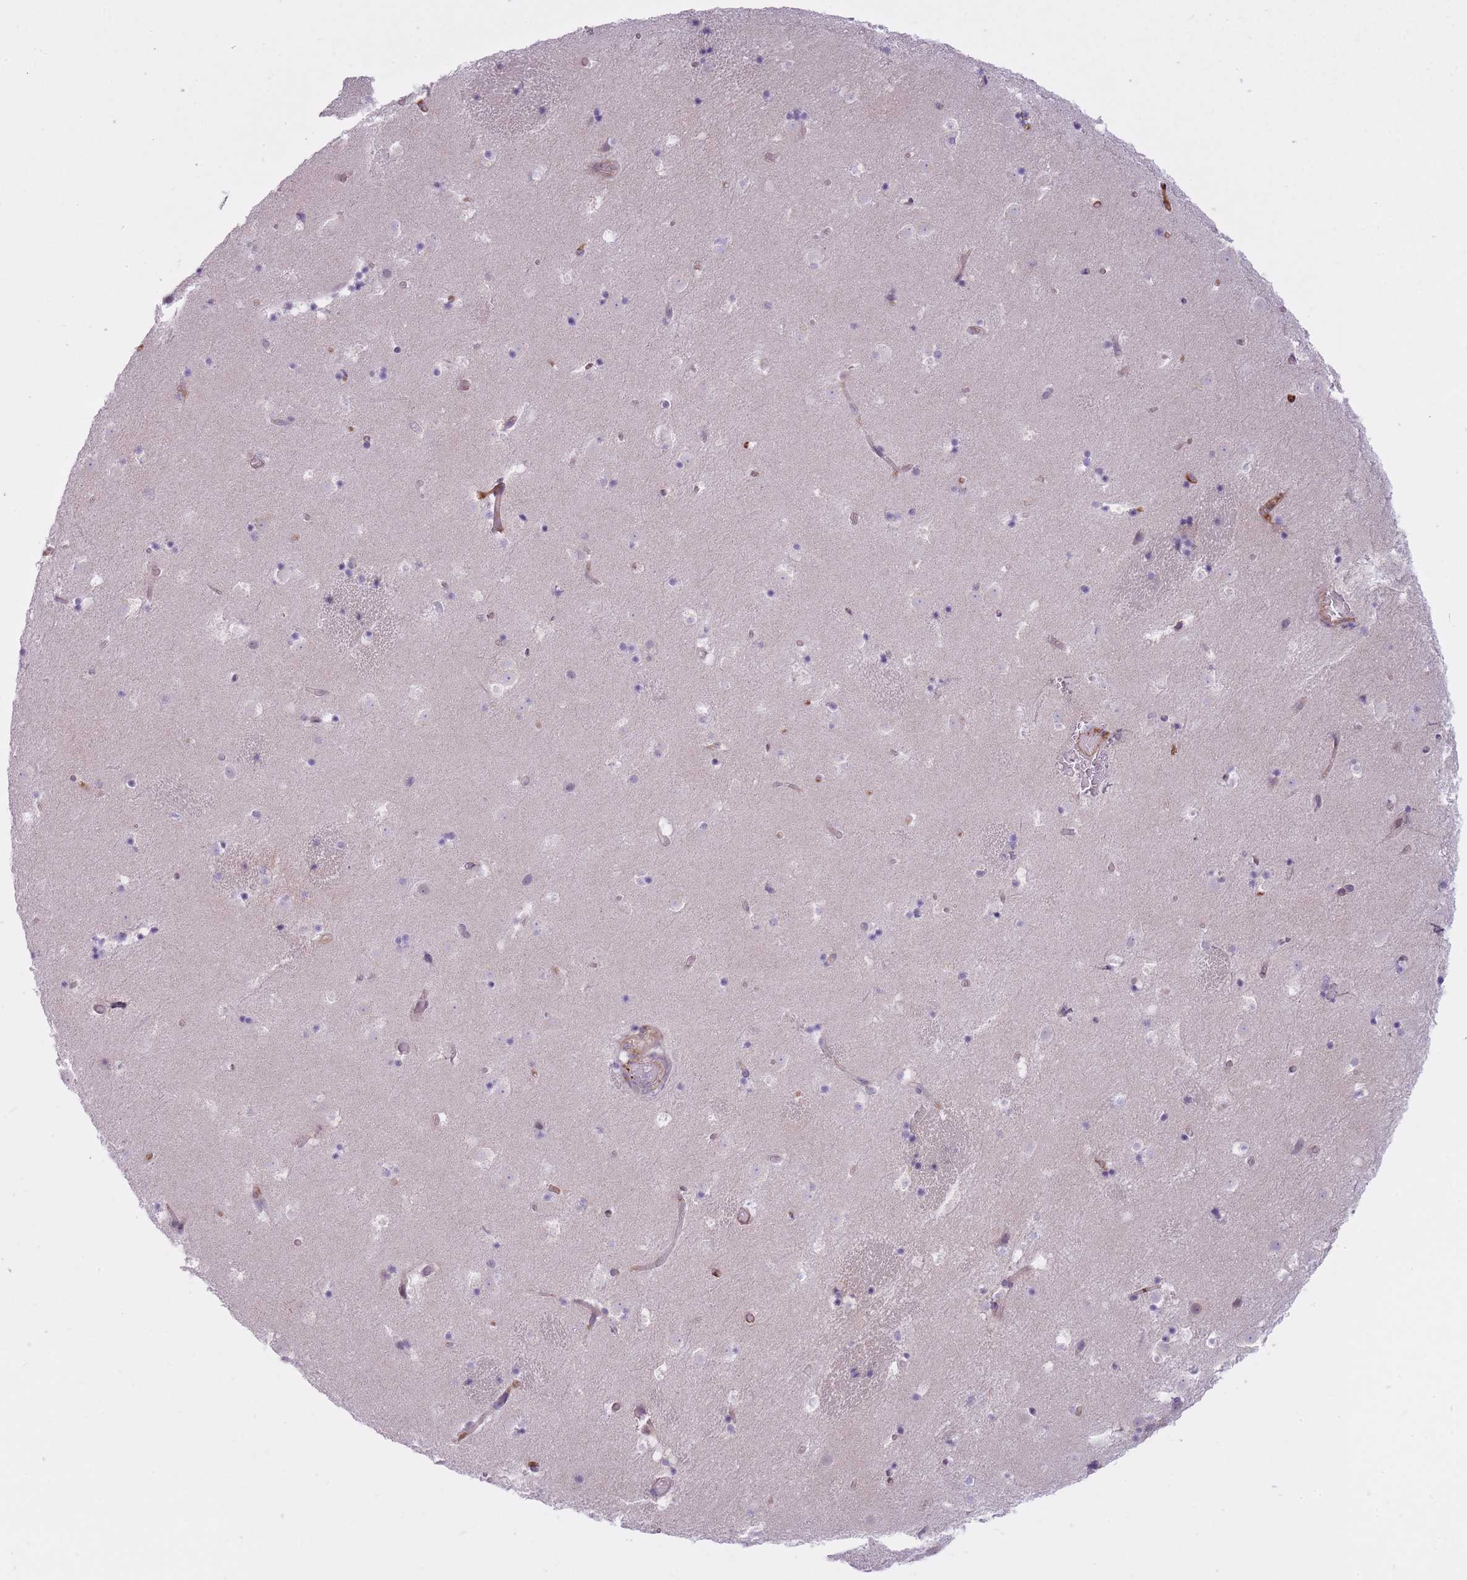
{"staining": {"intensity": "negative", "quantity": "none", "location": "none"}, "tissue": "caudate", "cell_type": "Glial cells", "image_type": "normal", "snomed": [{"axis": "morphology", "description": "Normal tissue, NOS"}, {"axis": "topography", "description": "Lateral ventricle wall"}], "caption": "A micrograph of human caudate is negative for staining in glial cells. (Stains: DAB (3,3'-diaminobenzidine) immunohistochemistry with hematoxylin counter stain, Microscopy: brightfield microscopy at high magnification).", "gene": "PGRMC2", "patient": {"sex": "male", "age": 25}}